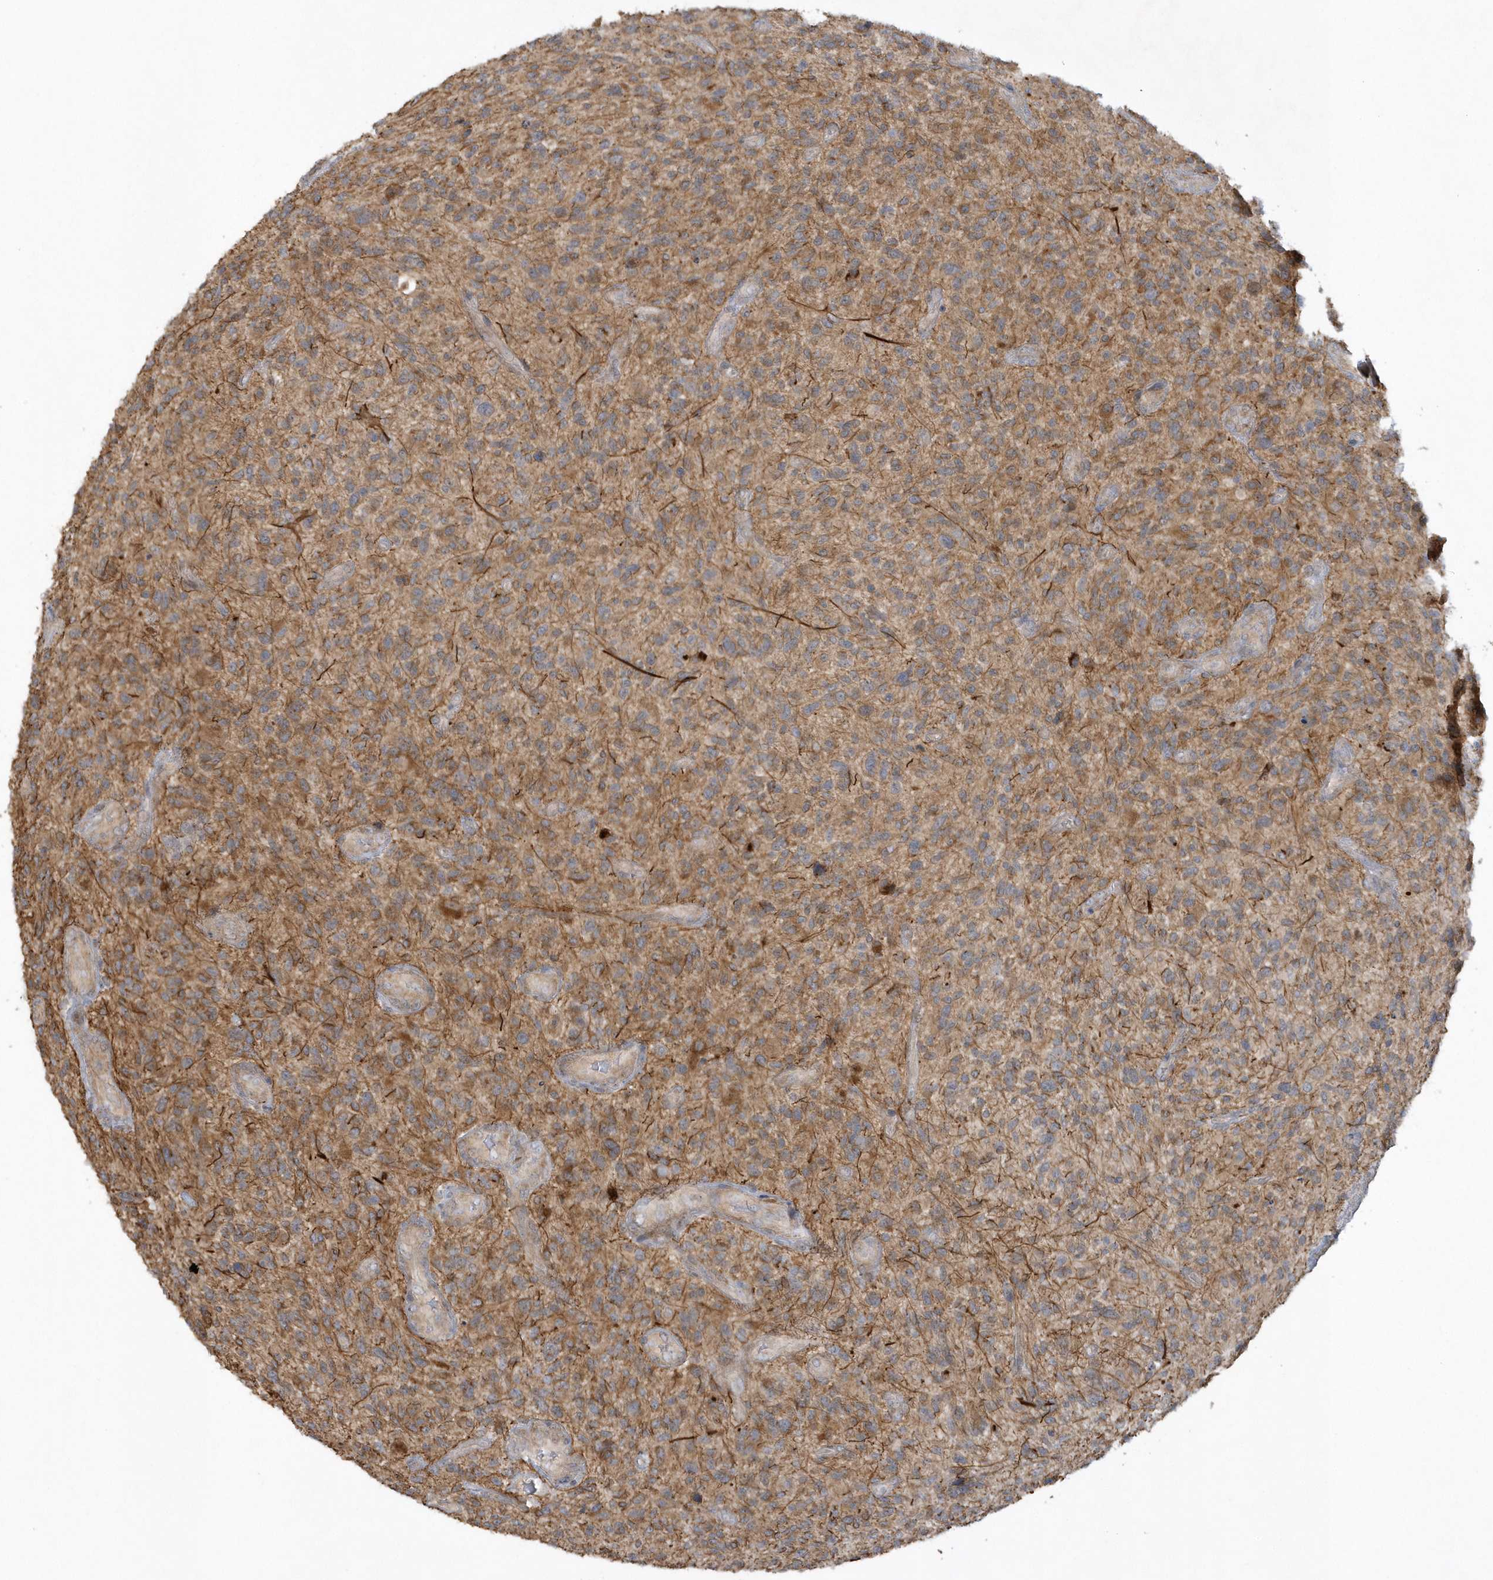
{"staining": {"intensity": "moderate", "quantity": ">75%", "location": "cytoplasmic/membranous"}, "tissue": "glioma", "cell_type": "Tumor cells", "image_type": "cancer", "snomed": [{"axis": "morphology", "description": "Glioma, malignant, High grade"}, {"axis": "topography", "description": "Brain"}], "caption": "Immunohistochemistry (IHC) histopathology image of neoplastic tissue: high-grade glioma (malignant) stained using immunohistochemistry (IHC) exhibits medium levels of moderate protein expression localized specifically in the cytoplasmic/membranous of tumor cells, appearing as a cytoplasmic/membranous brown color.", "gene": "THG1L", "patient": {"sex": "male", "age": 47}}